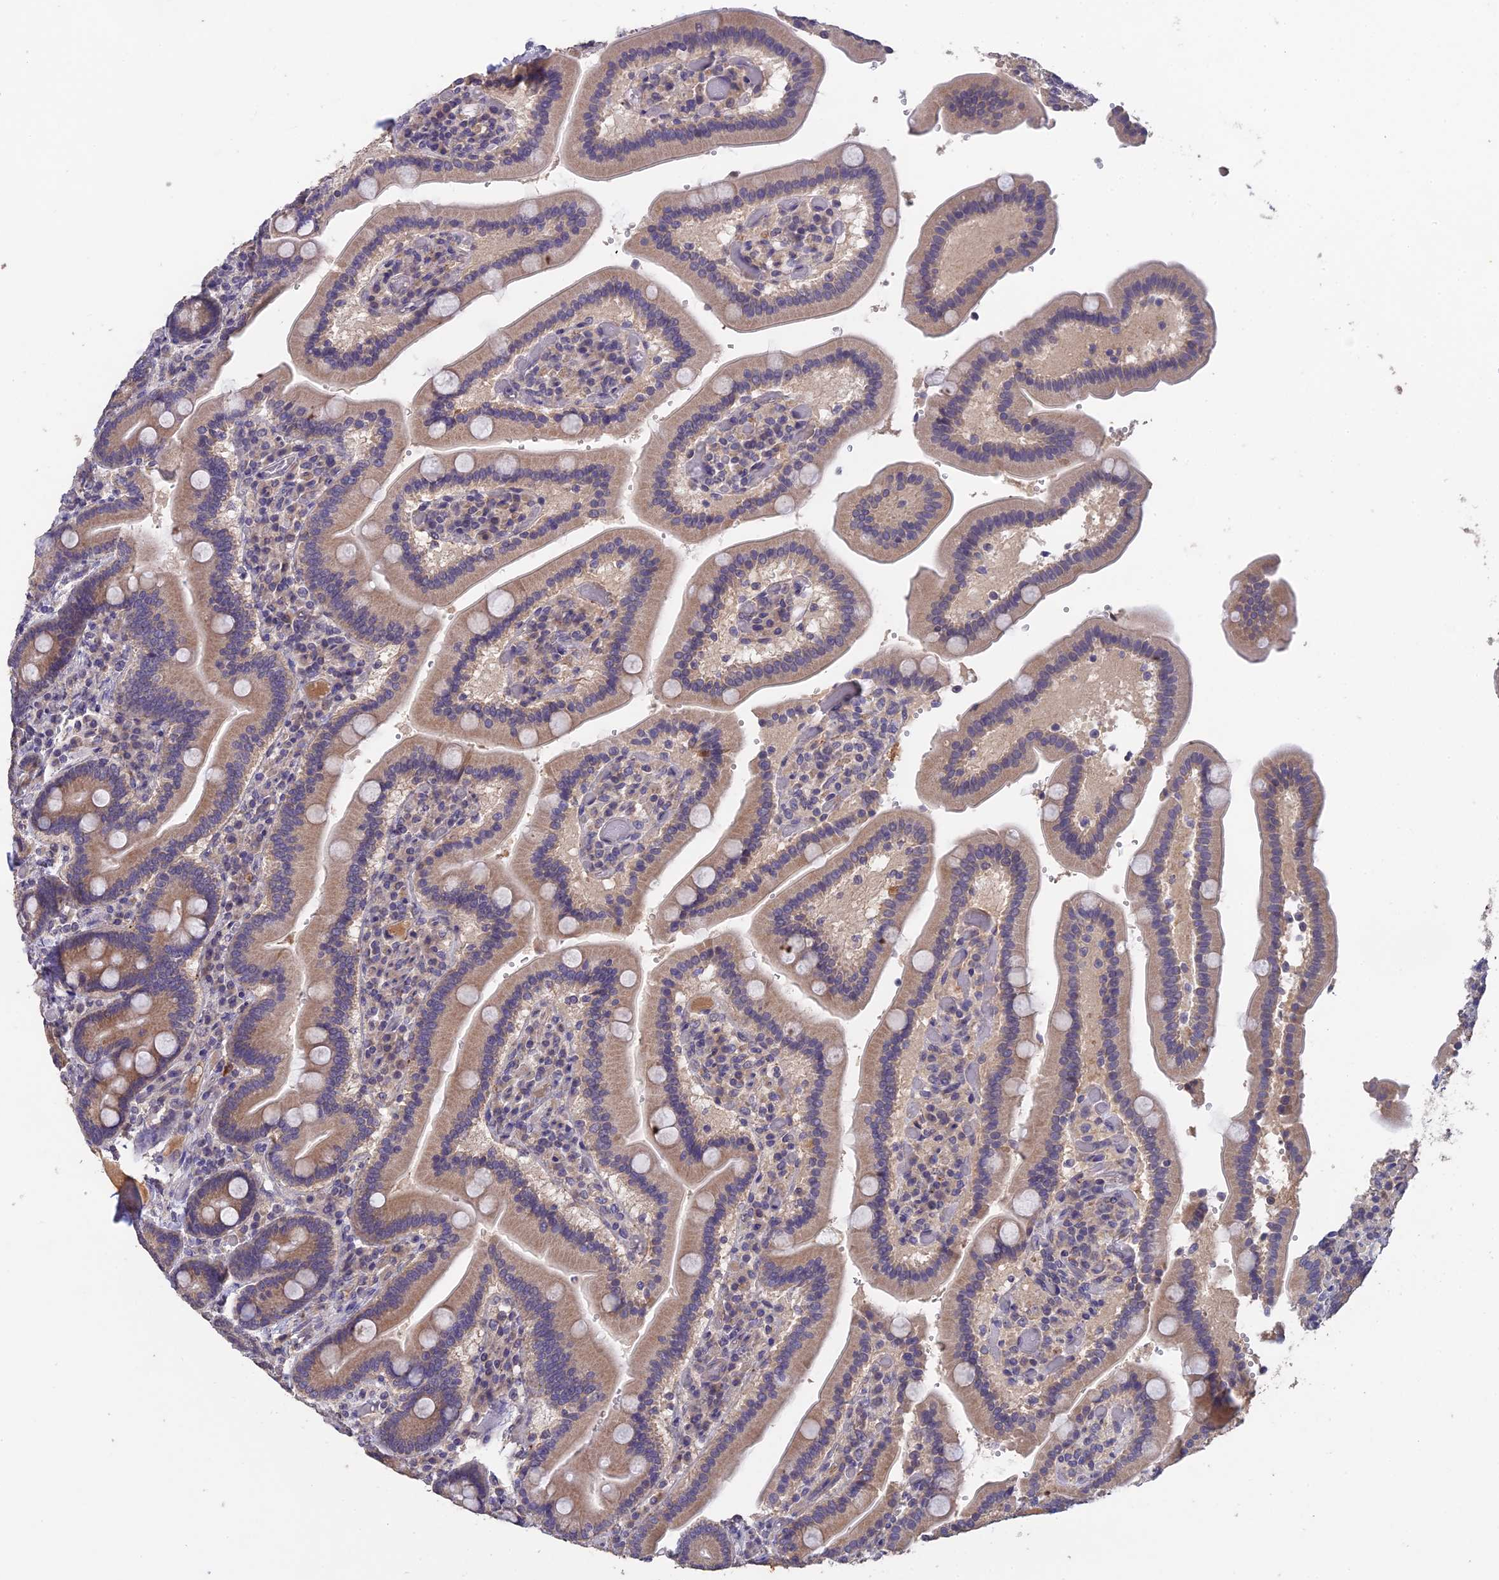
{"staining": {"intensity": "moderate", "quantity": ">75%", "location": "cytoplasmic/membranous"}, "tissue": "duodenum", "cell_type": "Glandular cells", "image_type": "normal", "snomed": [{"axis": "morphology", "description": "Normal tissue, NOS"}, {"axis": "topography", "description": "Duodenum"}], "caption": "DAB (3,3'-diaminobenzidine) immunohistochemical staining of benign duodenum reveals moderate cytoplasmic/membranous protein expression in approximately >75% of glandular cells. (brown staining indicates protein expression, while blue staining denotes nuclei).", "gene": "SLC39A13", "patient": {"sex": "female", "age": 62}}